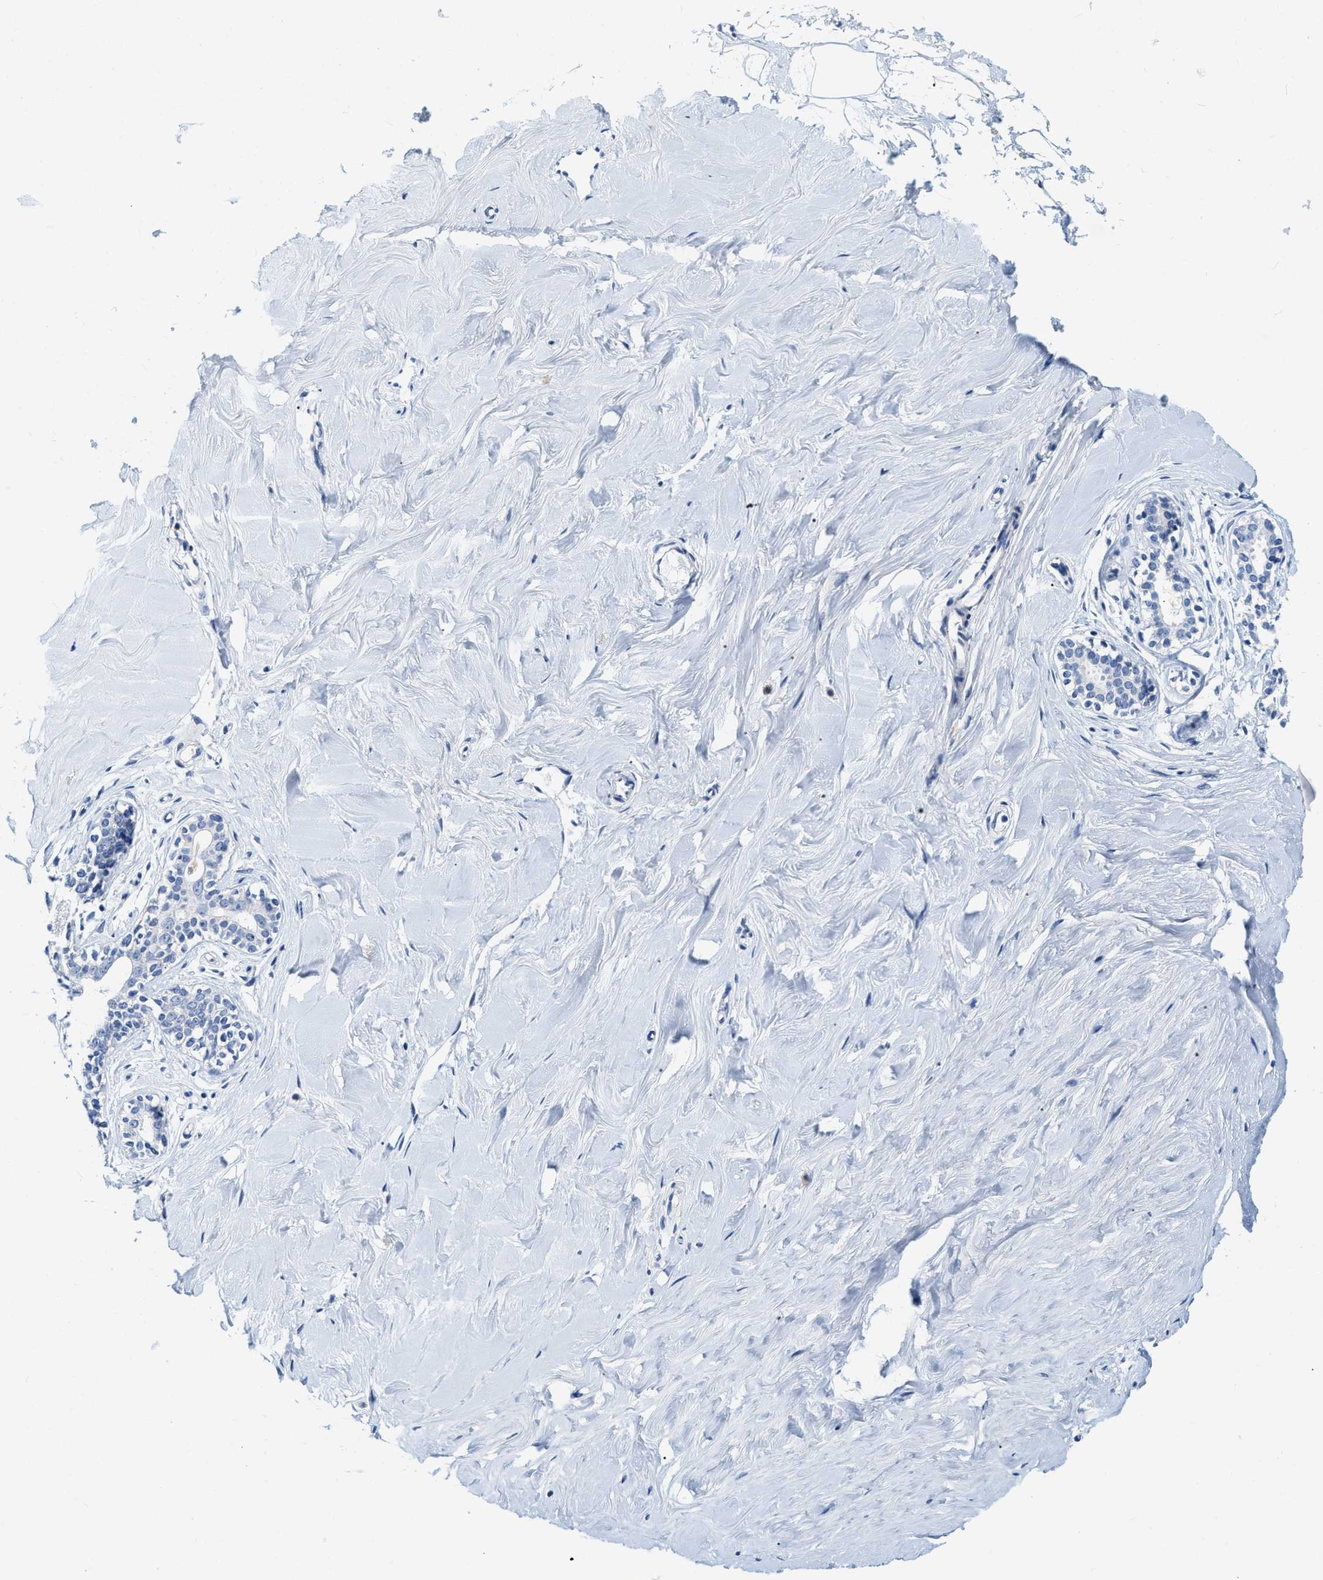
{"staining": {"intensity": "negative", "quantity": "none", "location": "none"}, "tissue": "breast", "cell_type": "Adipocytes", "image_type": "normal", "snomed": [{"axis": "morphology", "description": "Normal tissue, NOS"}, {"axis": "topography", "description": "Breast"}], "caption": "Immunohistochemistry image of unremarkable human breast stained for a protein (brown), which displays no positivity in adipocytes.", "gene": "EIF2AK2", "patient": {"sex": "female", "age": 23}}